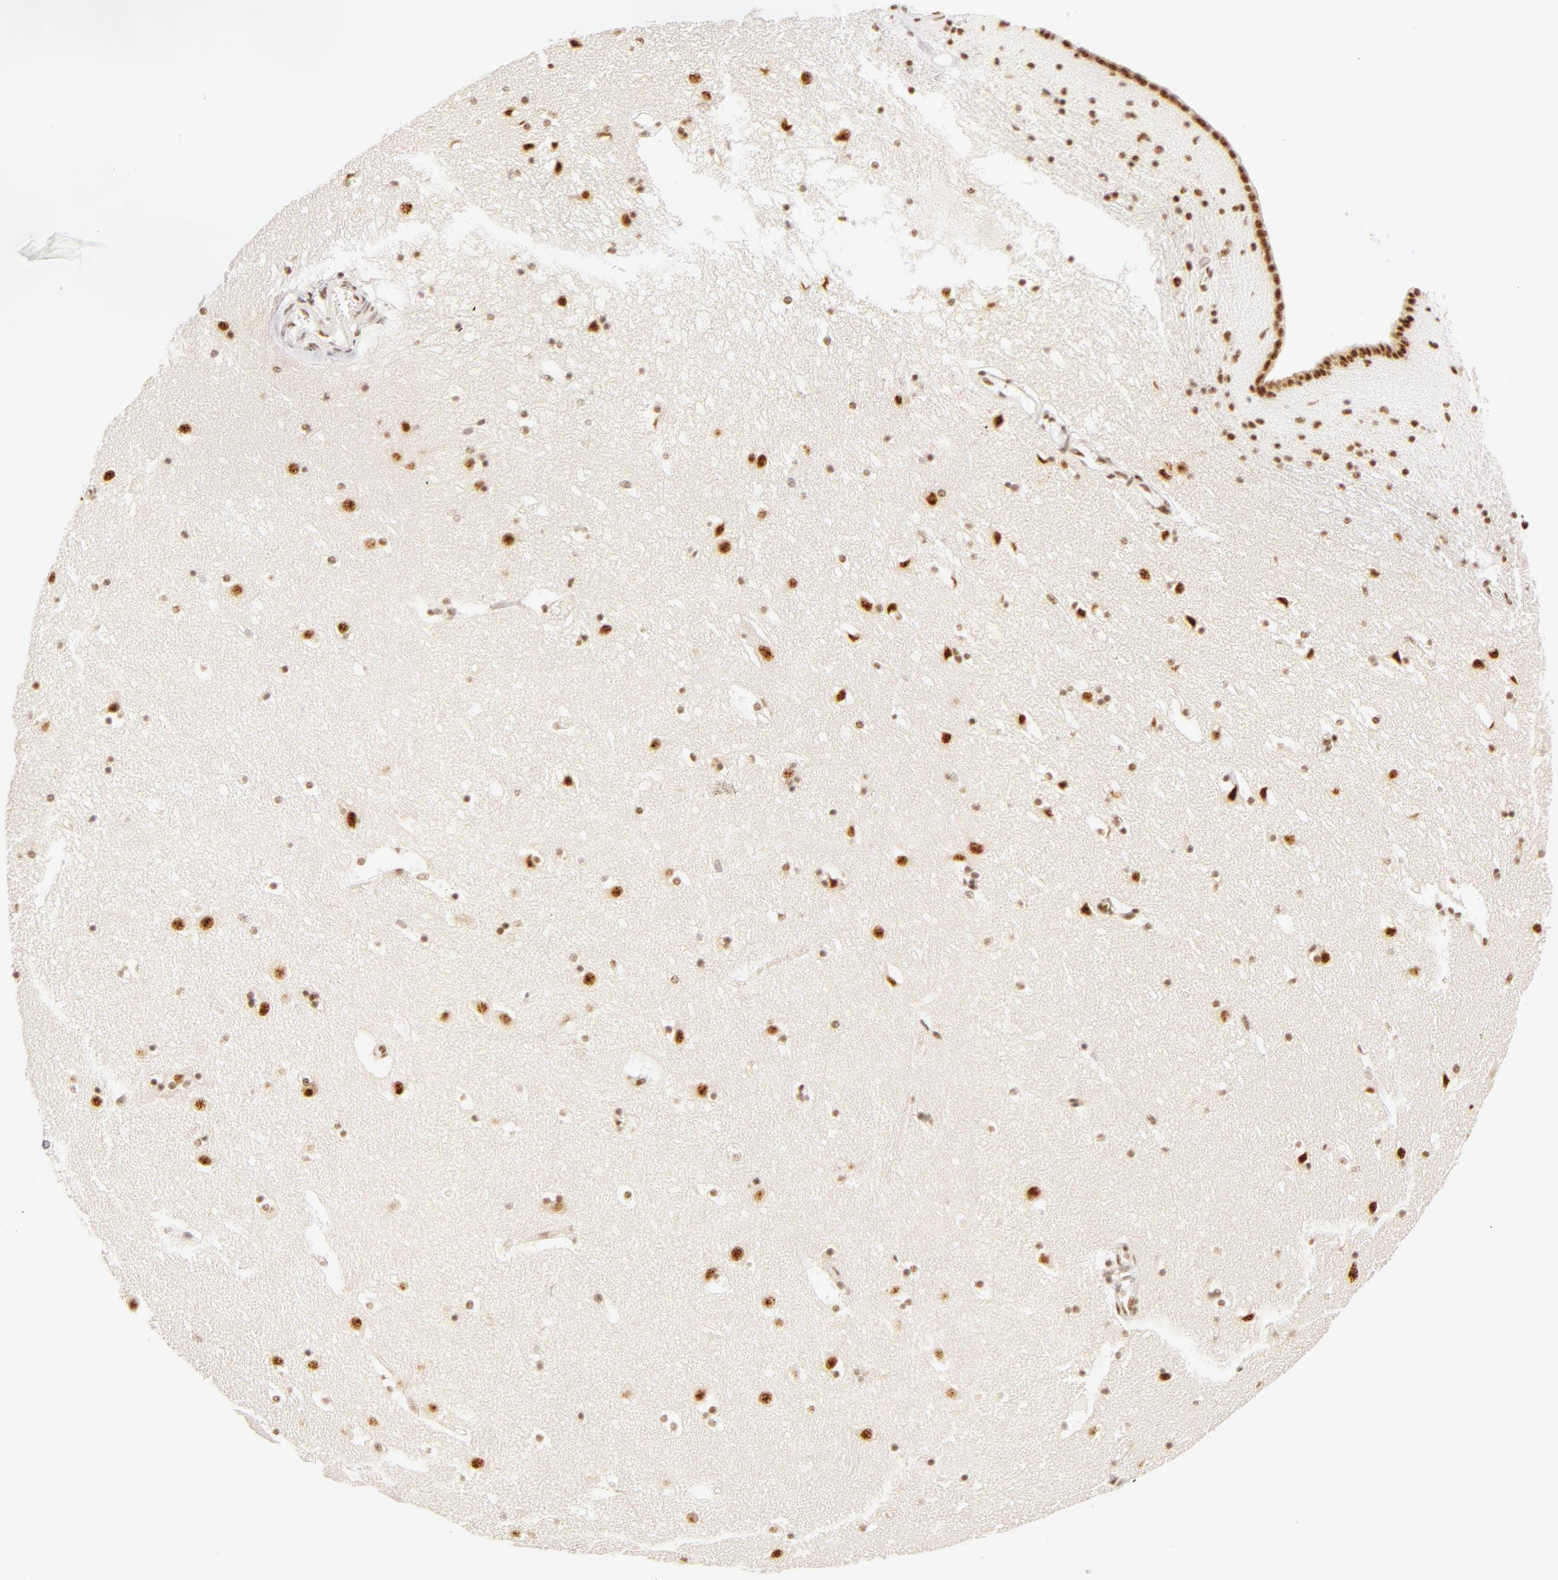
{"staining": {"intensity": "moderate", "quantity": ">75%", "location": "nuclear"}, "tissue": "caudate", "cell_type": "Glial cells", "image_type": "normal", "snomed": [{"axis": "morphology", "description": "Normal tissue, NOS"}, {"axis": "topography", "description": "Lateral ventricle wall"}], "caption": "High-magnification brightfield microscopy of benign caudate stained with DAB (brown) and counterstained with hematoxylin (blue). glial cells exhibit moderate nuclear staining is present in approximately>75% of cells.", "gene": "RBM39", "patient": {"sex": "male", "age": 45}}